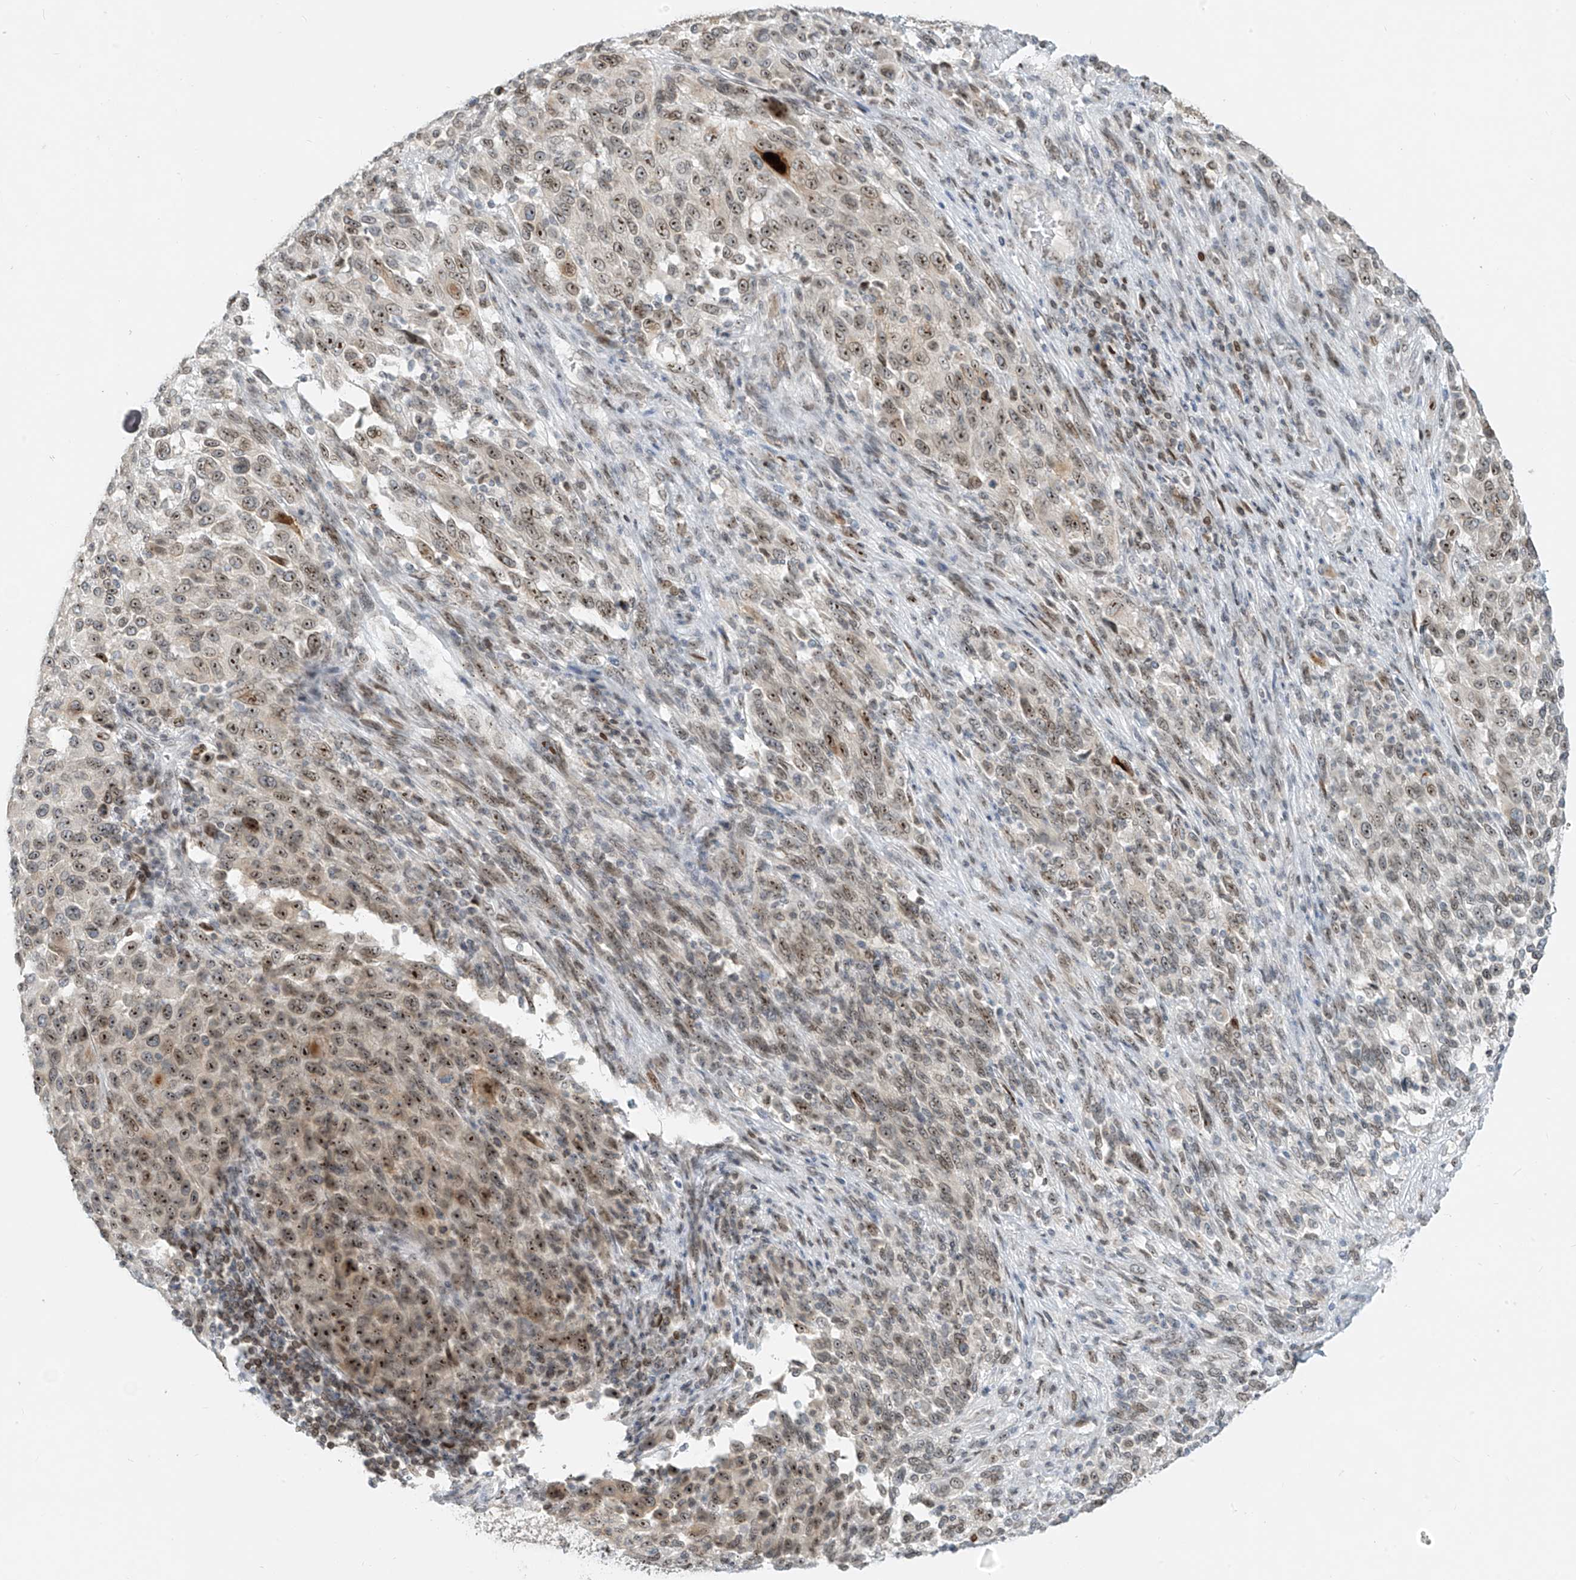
{"staining": {"intensity": "moderate", "quantity": "25%-75%", "location": "cytoplasmic/membranous,nuclear"}, "tissue": "melanoma", "cell_type": "Tumor cells", "image_type": "cancer", "snomed": [{"axis": "morphology", "description": "Malignant melanoma, Metastatic site"}, {"axis": "topography", "description": "Lymph node"}], "caption": "Immunohistochemistry histopathology image of human melanoma stained for a protein (brown), which demonstrates medium levels of moderate cytoplasmic/membranous and nuclear staining in about 25%-75% of tumor cells.", "gene": "SAMD15", "patient": {"sex": "male", "age": 61}}